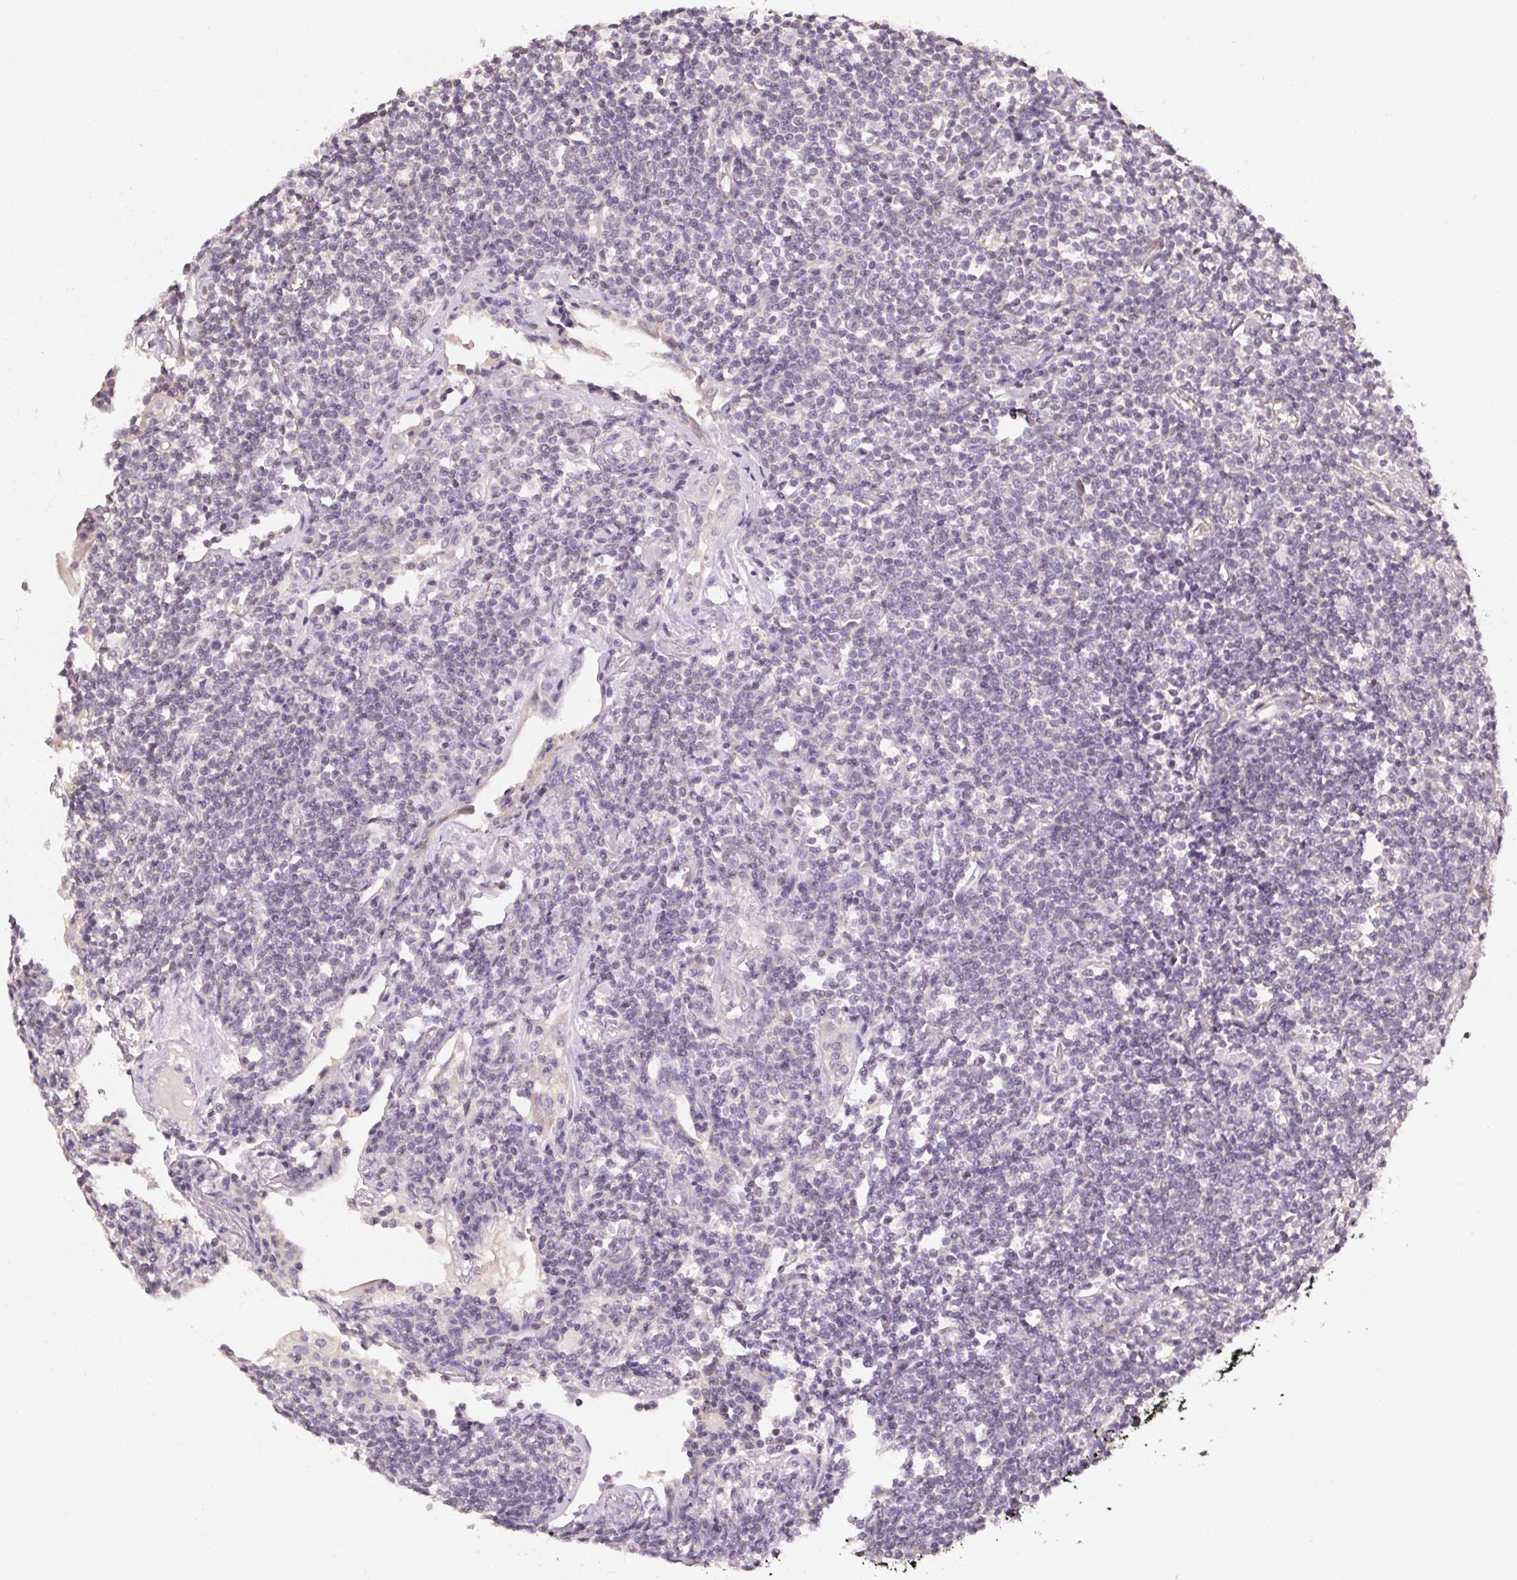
{"staining": {"intensity": "negative", "quantity": "none", "location": "none"}, "tissue": "lymphoma", "cell_type": "Tumor cells", "image_type": "cancer", "snomed": [{"axis": "morphology", "description": "Malignant lymphoma, non-Hodgkin's type, Low grade"}, {"axis": "topography", "description": "Lung"}], "caption": "An immunohistochemistry (IHC) image of lymphoma is shown. There is no staining in tumor cells of lymphoma.", "gene": "ALDH8A1", "patient": {"sex": "female", "age": 71}}